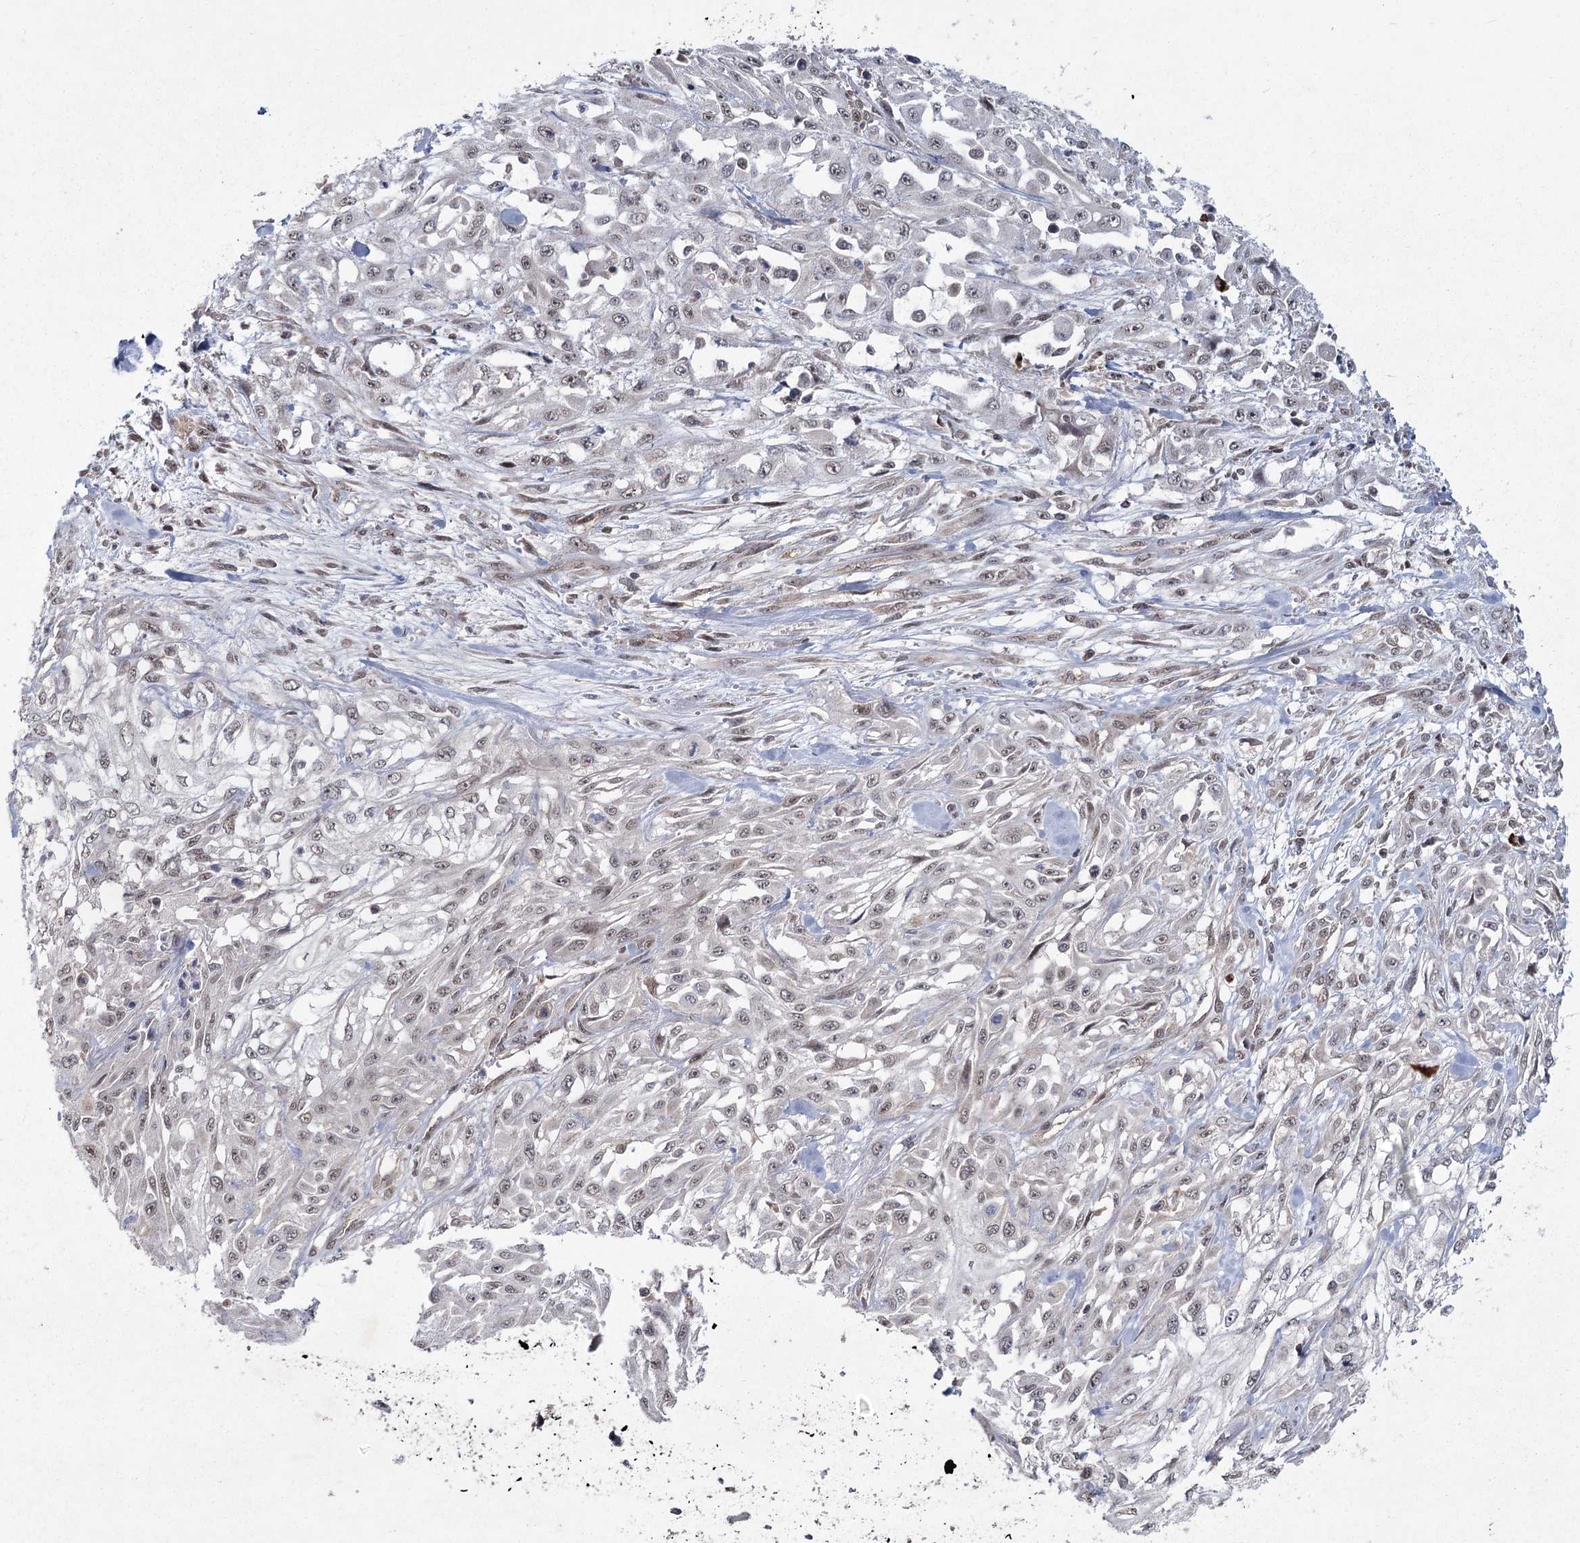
{"staining": {"intensity": "weak", "quantity": "<25%", "location": "nuclear"}, "tissue": "skin cancer", "cell_type": "Tumor cells", "image_type": "cancer", "snomed": [{"axis": "morphology", "description": "Squamous cell carcinoma, NOS"}, {"axis": "morphology", "description": "Squamous cell carcinoma, metastatic, NOS"}, {"axis": "topography", "description": "Skin"}, {"axis": "topography", "description": "Lymph node"}], "caption": "Immunohistochemistry (IHC) histopathology image of neoplastic tissue: human skin squamous cell carcinoma stained with DAB shows no significant protein positivity in tumor cells.", "gene": "ZCCHC24", "patient": {"sex": "male", "age": 75}}